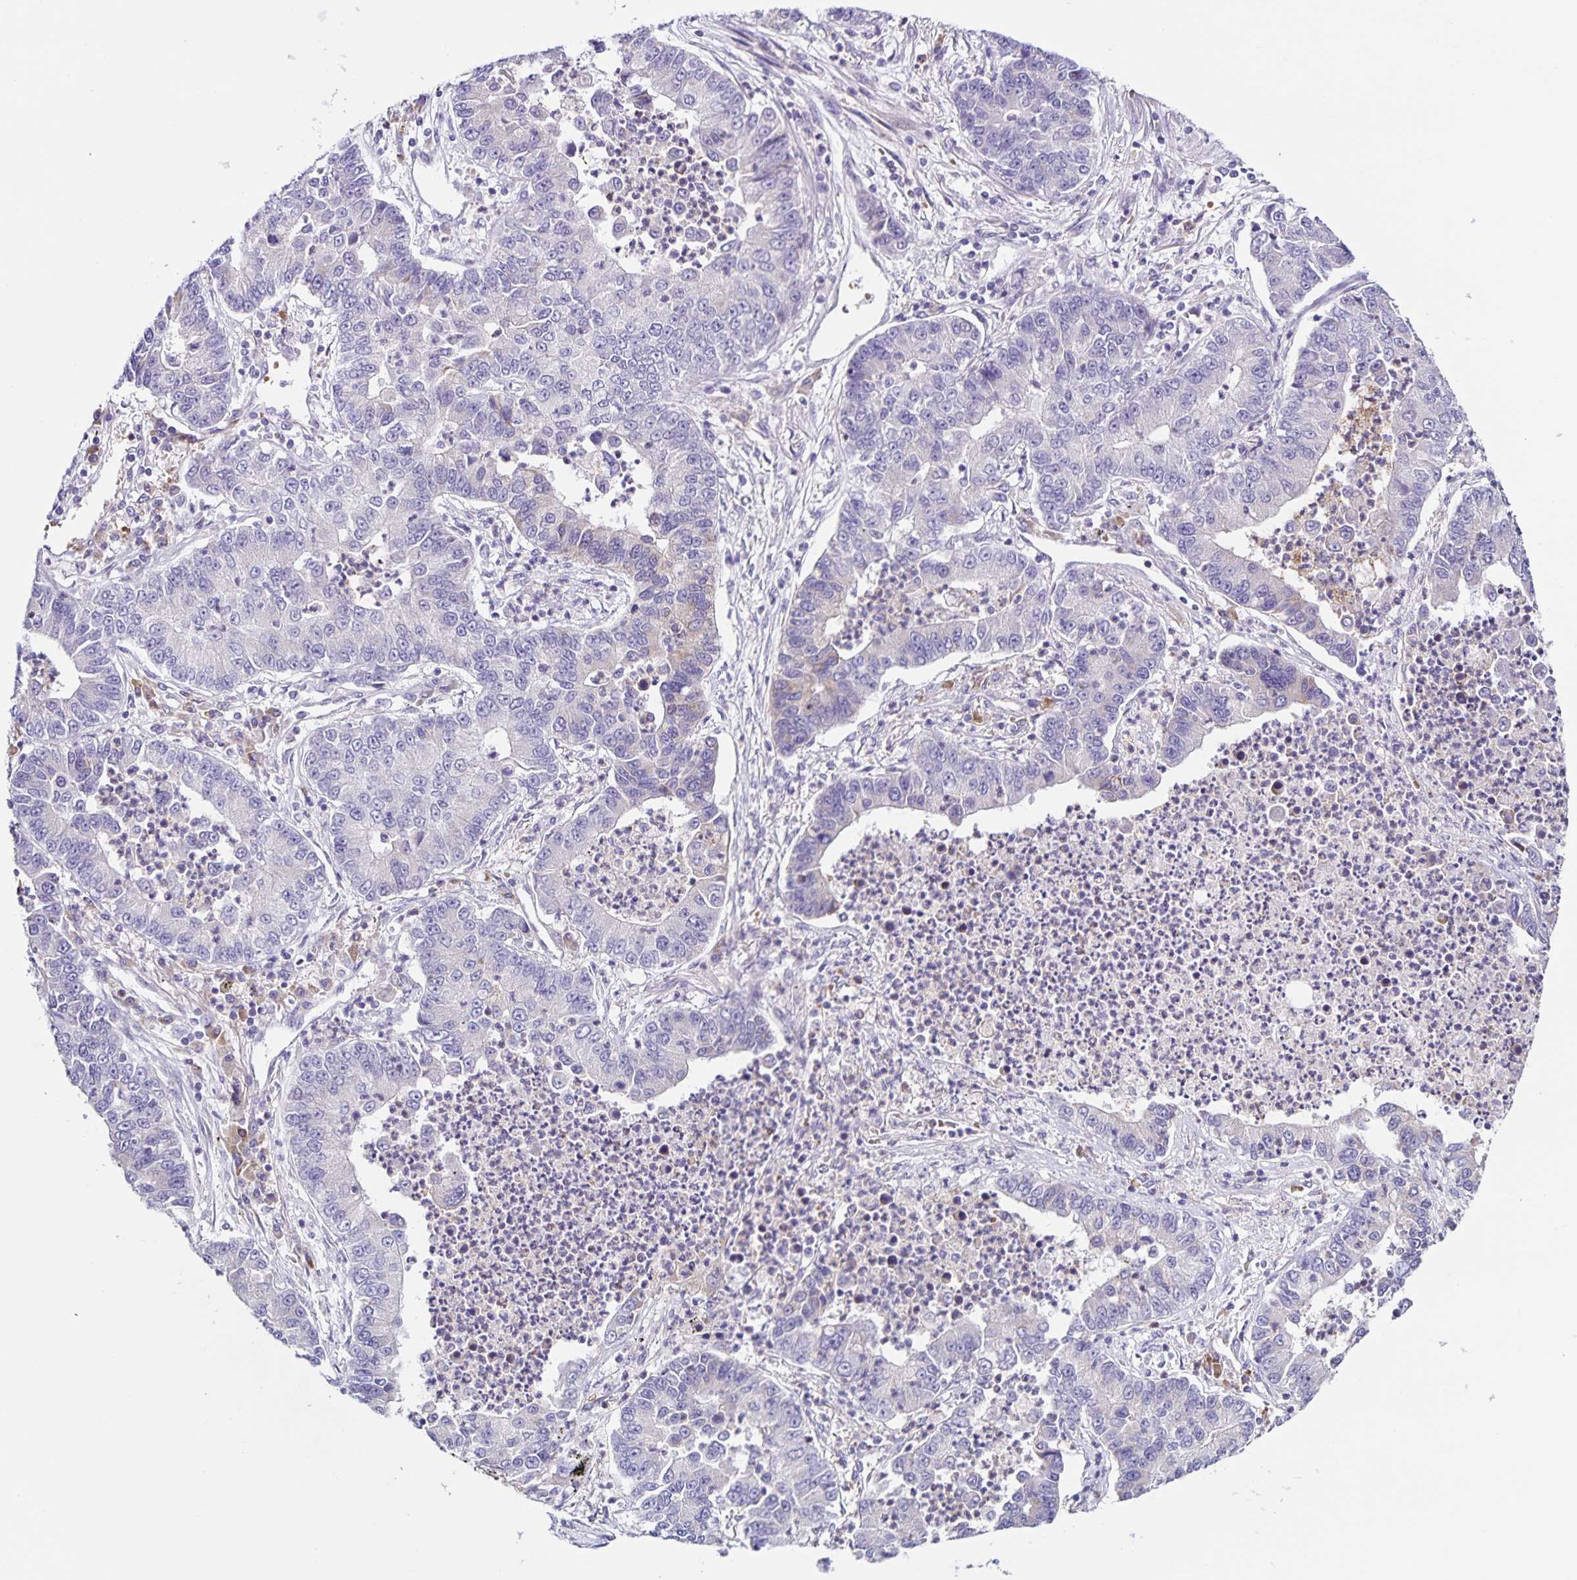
{"staining": {"intensity": "negative", "quantity": "none", "location": "none"}, "tissue": "lung cancer", "cell_type": "Tumor cells", "image_type": "cancer", "snomed": [{"axis": "morphology", "description": "Adenocarcinoma, NOS"}, {"axis": "topography", "description": "Lung"}], "caption": "Lung cancer (adenocarcinoma) stained for a protein using immunohistochemistry (IHC) shows no expression tumor cells.", "gene": "STPG4", "patient": {"sex": "female", "age": 57}}